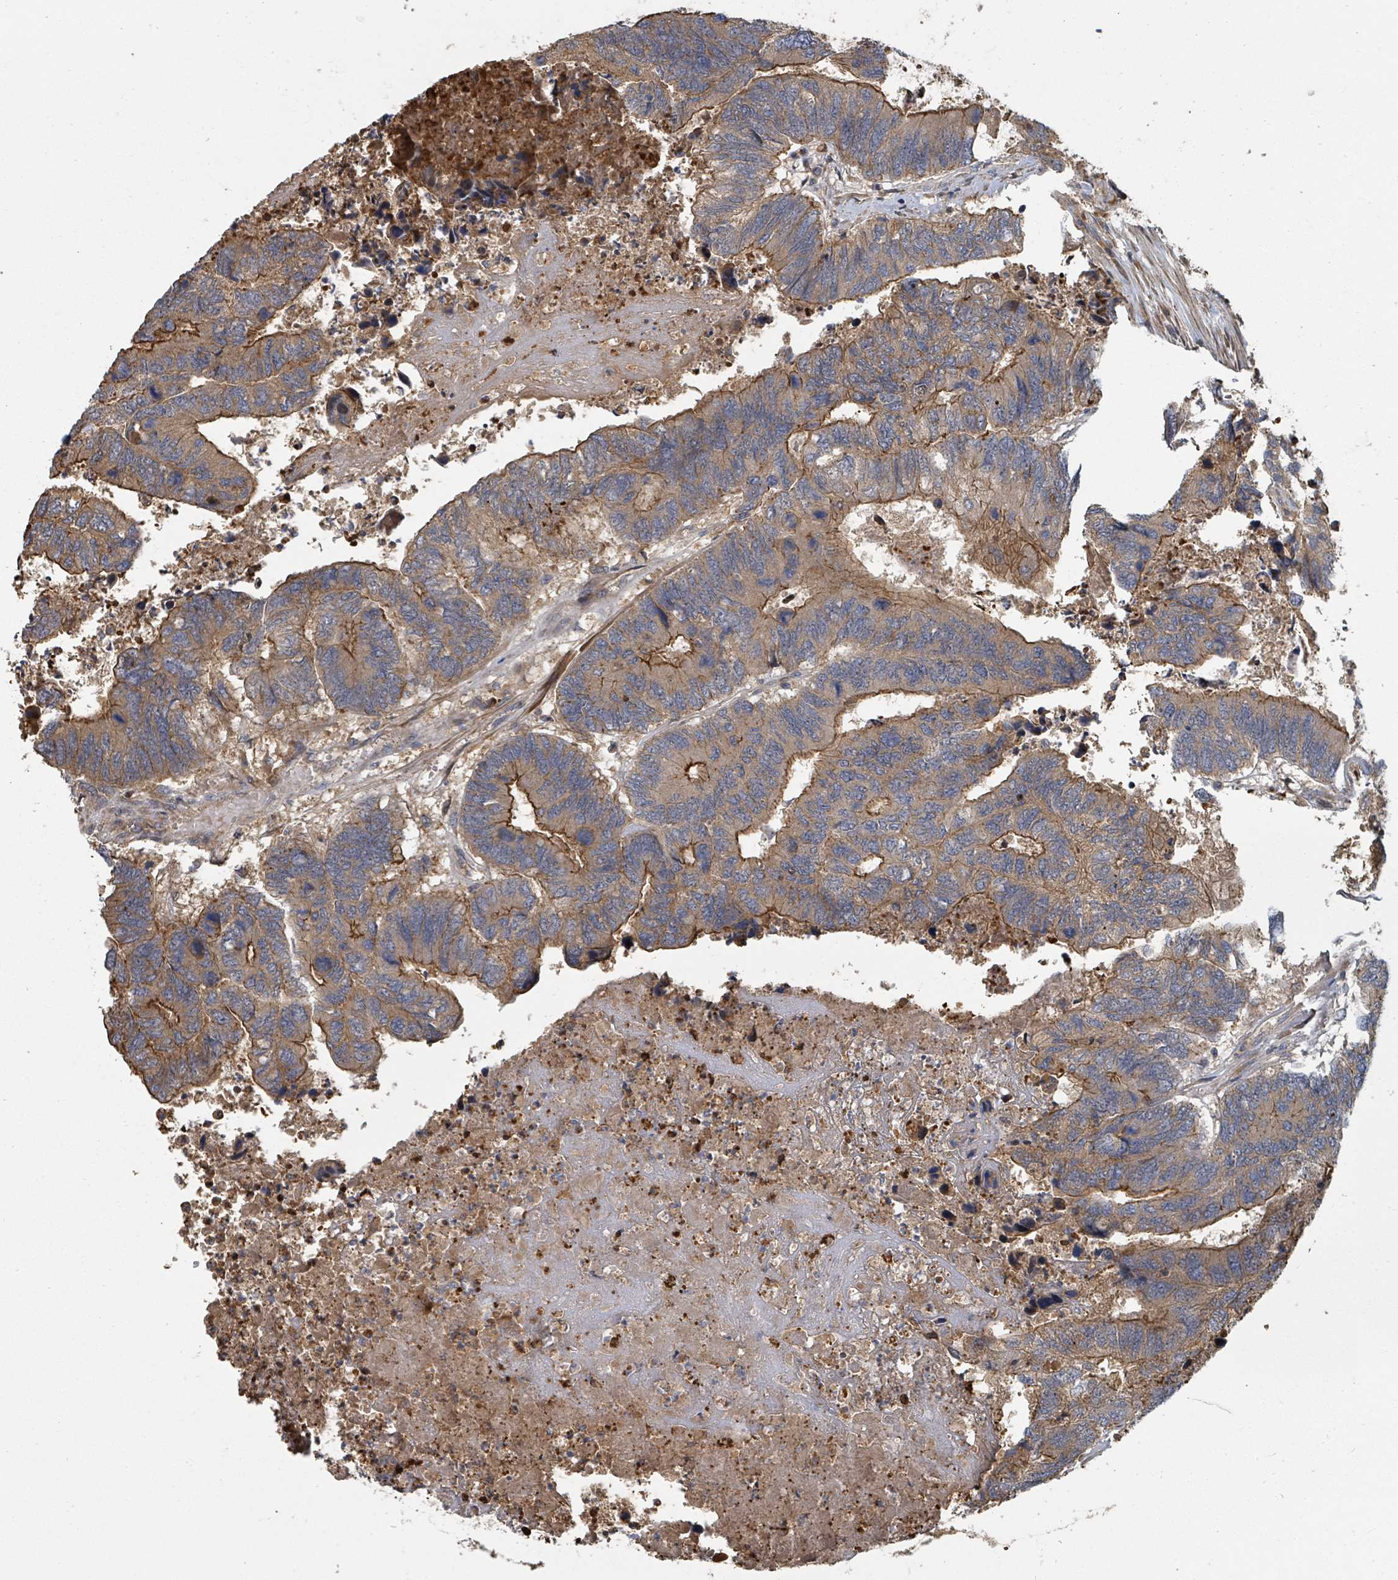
{"staining": {"intensity": "strong", "quantity": ">75%", "location": "cytoplasmic/membranous"}, "tissue": "colorectal cancer", "cell_type": "Tumor cells", "image_type": "cancer", "snomed": [{"axis": "morphology", "description": "Adenocarcinoma, NOS"}, {"axis": "topography", "description": "Colon"}], "caption": "Protein analysis of colorectal adenocarcinoma tissue demonstrates strong cytoplasmic/membranous positivity in approximately >75% of tumor cells.", "gene": "DPM1", "patient": {"sex": "female", "age": 67}}